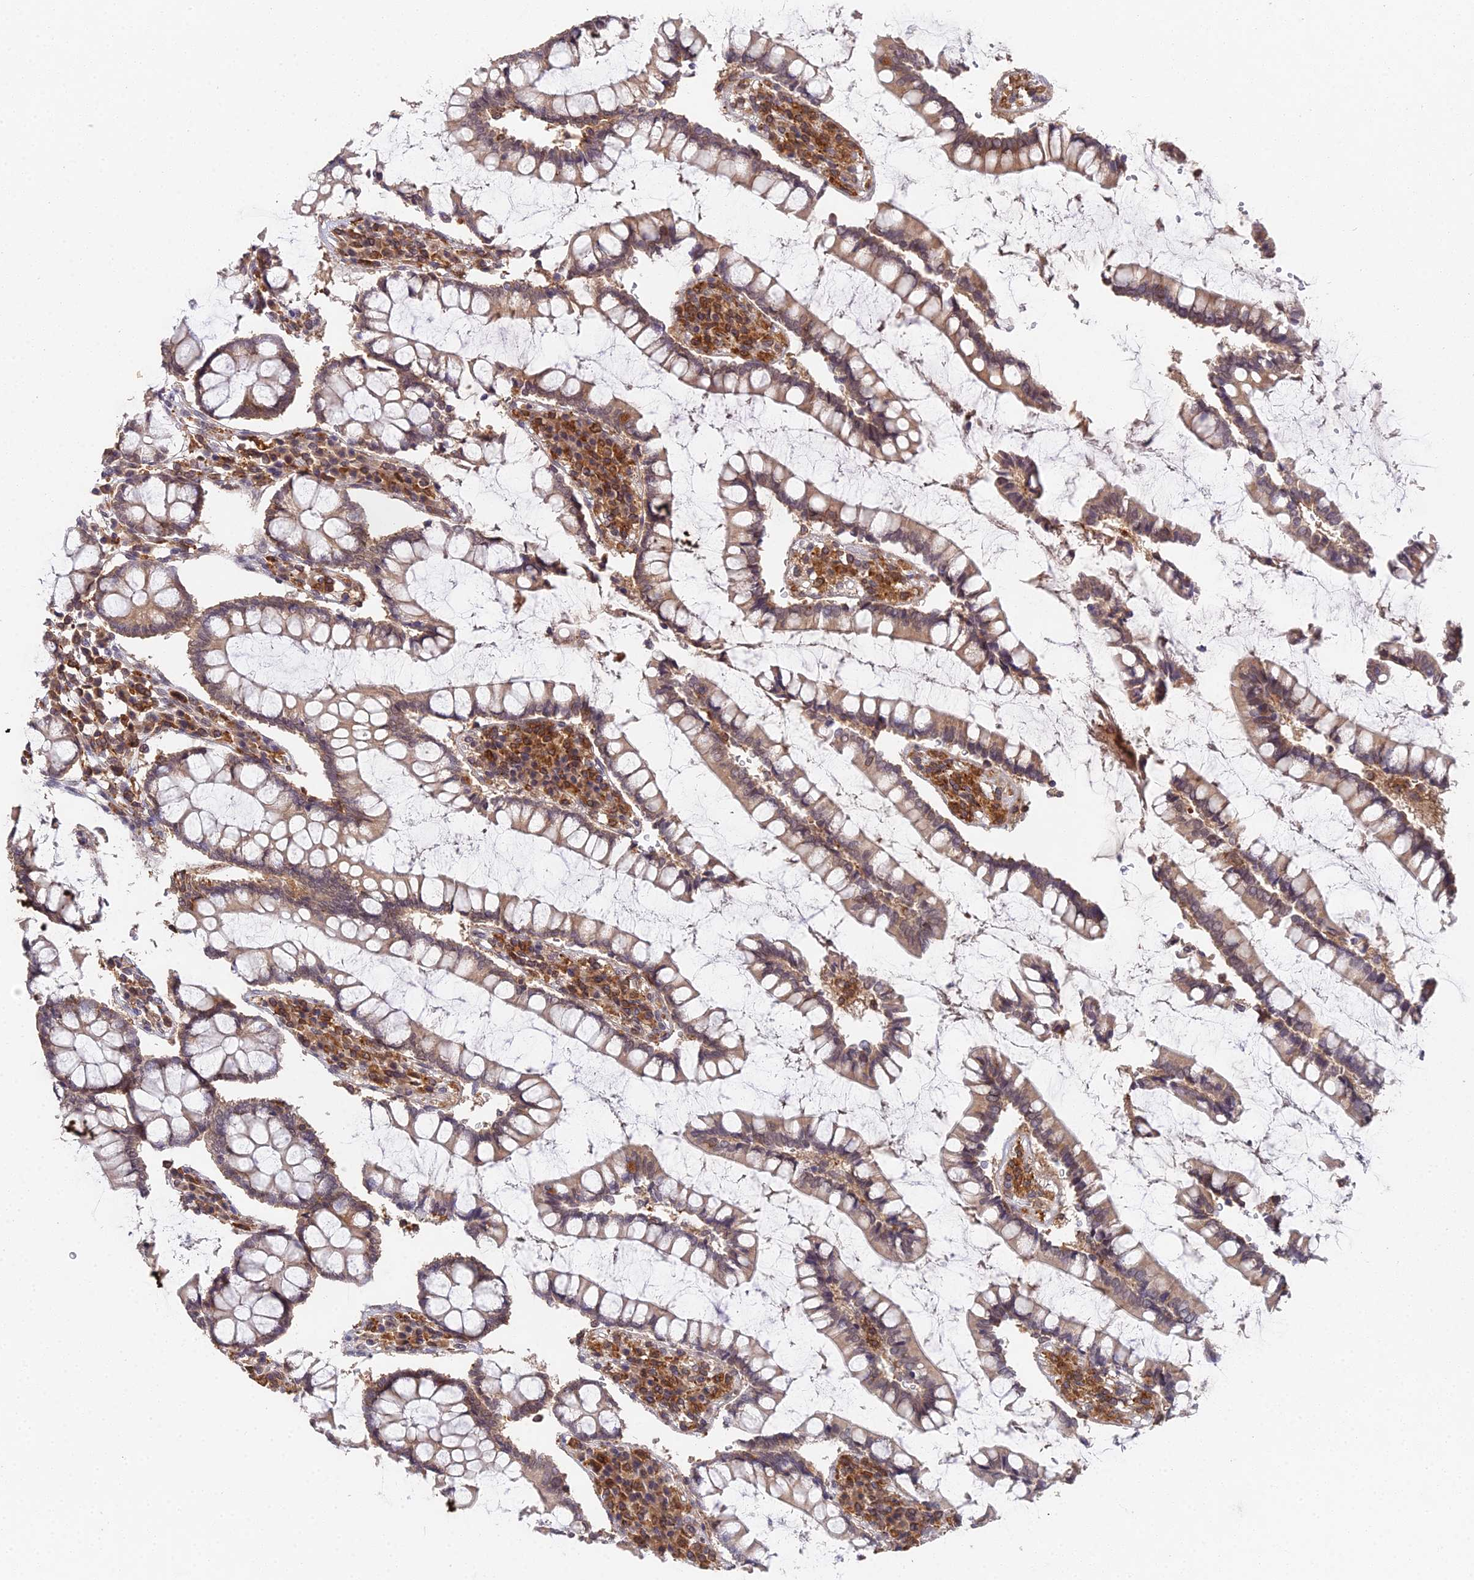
{"staining": {"intensity": "moderate", "quantity": ">75%", "location": "cytoplasmic/membranous"}, "tissue": "colon", "cell_type": "Endothelial cells", "image_type": "normal", "snomed": [{"axis": "morphology", "description": "Normal tissue, NOS"}, {"axis": "topography", "description": "Colon"}], "caption": "Protein expression analysis of unremarkable human colon reveals moderate cytoplasmic/membranous expression in about >75% of endothelial cells. The protein of interest is stained brown, and the nuclei are stained in blue (DAB (3,3'-diaminobenzidine) IHC with brightfield microscopy, high magnification).", "gene": "TPRX1", "patient": {"sex": "female", "age": 79}}